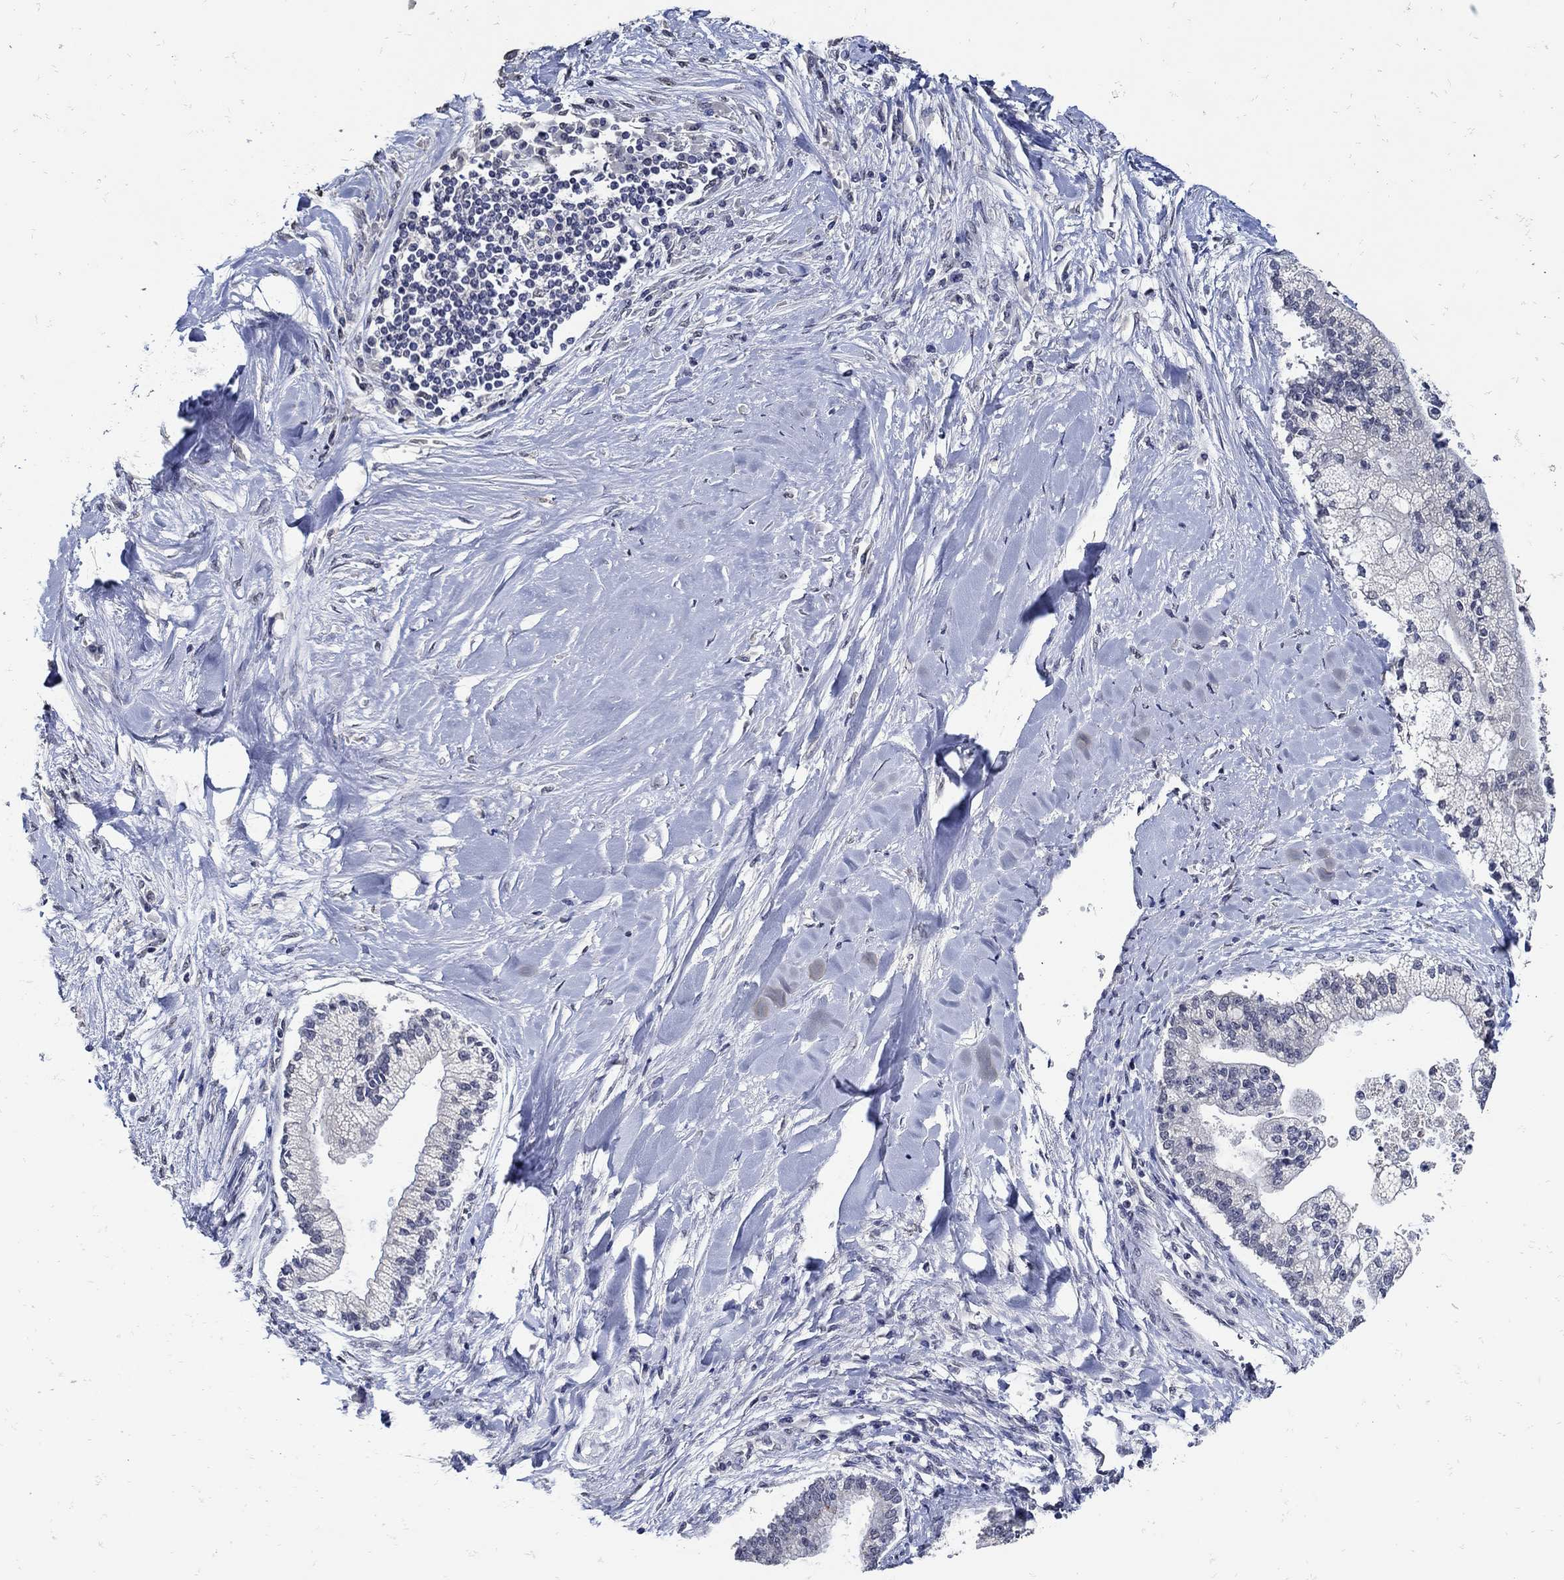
{"staining": {"intensity": "negative", "quantity": "none", "location": "none"}, "tissue": "liver cancer", "cell_type": "Tumor cells", "image_type": "cancer", "snomed": [{"axis": "morphology", "description": "Cholangiocarcinoma"}, {"axis": "topography", "description": "Liver"}], "caption": "An immunohistochemistry histopathology image of liver cancer is shown. There is no staining in tumor cells of liver cancer. Nuclei are stained in blue.", "gene": "KCNN3", "patient": {"sex": "male", "age": 50}}